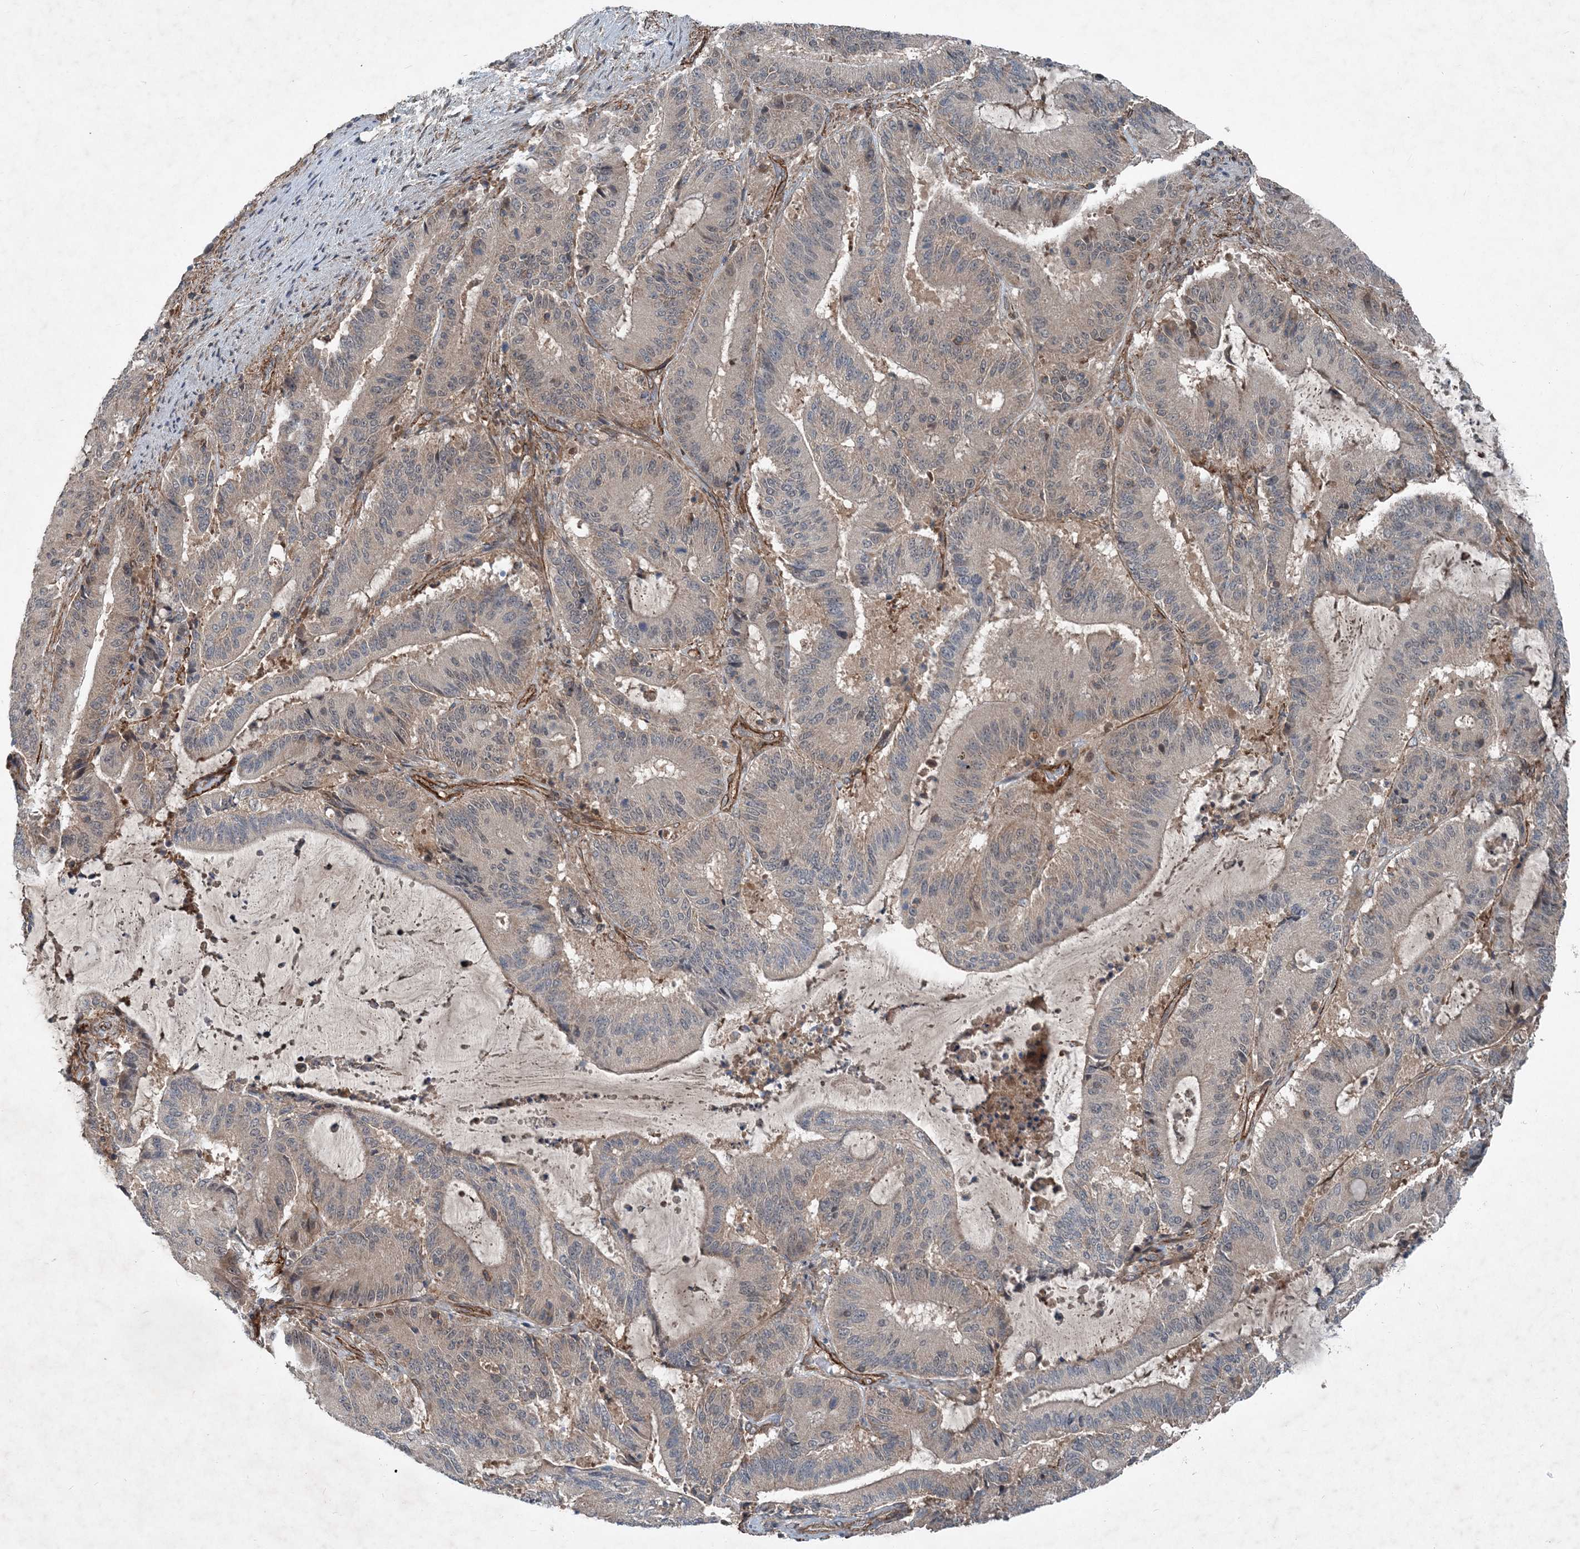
{"staining": {"intensity": "weak", "quantity": "25%-75%", "location": "cytoplasmic/membranous"}, "tissue": "liver cancer", "cell_type": "Tumor cells", "image_type": "cancer", "snomed": [{"axis": "morphology", "description": "Normal tissue, NOS"}, {"axis": "morphology", "description": "Cholangiocarcinoma"}, {"axis": "topography", "description": "Liver"}, {"axis": "topography", "description": "Peripheral nerve tissue"}], "caption": "Human cholangiocarcinoma (liver) stained with a protein marker displays weak staining in tumor cells.", "gene": "NDUFA2", "patient": {"sex": "female", "age": 73}}